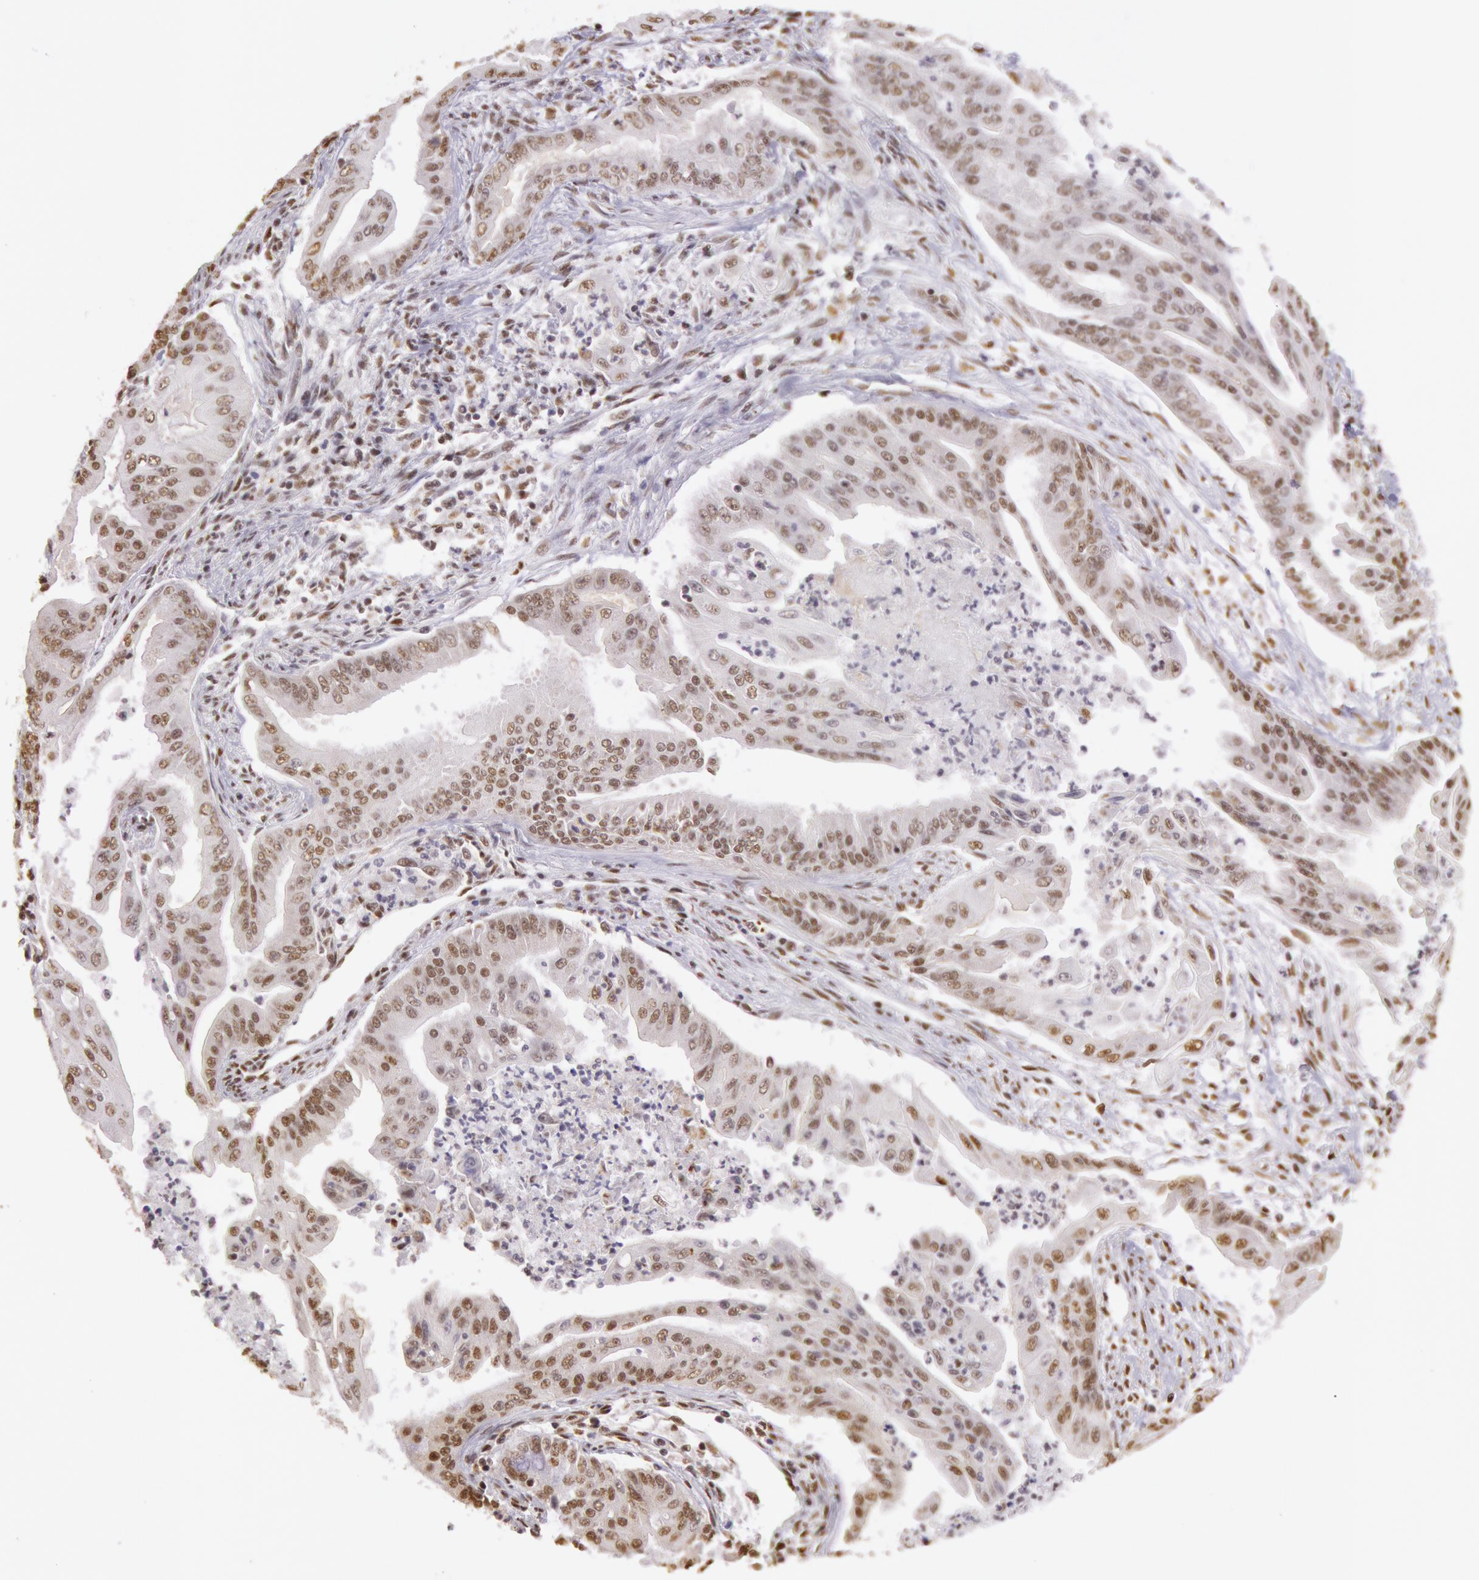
{"staining": {"intensity": "moderate", "quantity": ">75%", "location": "nuclear"}, "tissue": "endometrial cancer", "cell_type": "Tumor cells", "image_type": "cancer", "snomed": [{"axis": "morphology", "description": "Adenocarcinoma, NOS"}, {"axis": "topography", "description": "Endometrium"}], "caption": "Moderate nuclear staining is appreciated in about >75% of tumor cells in adenocarcinoma (endometrial). The protein of interest is shown in brown color, while the nuclei are stained blue.", "gene": "HNRNPH2", "patient": {"sex": "female", "age": 63}}